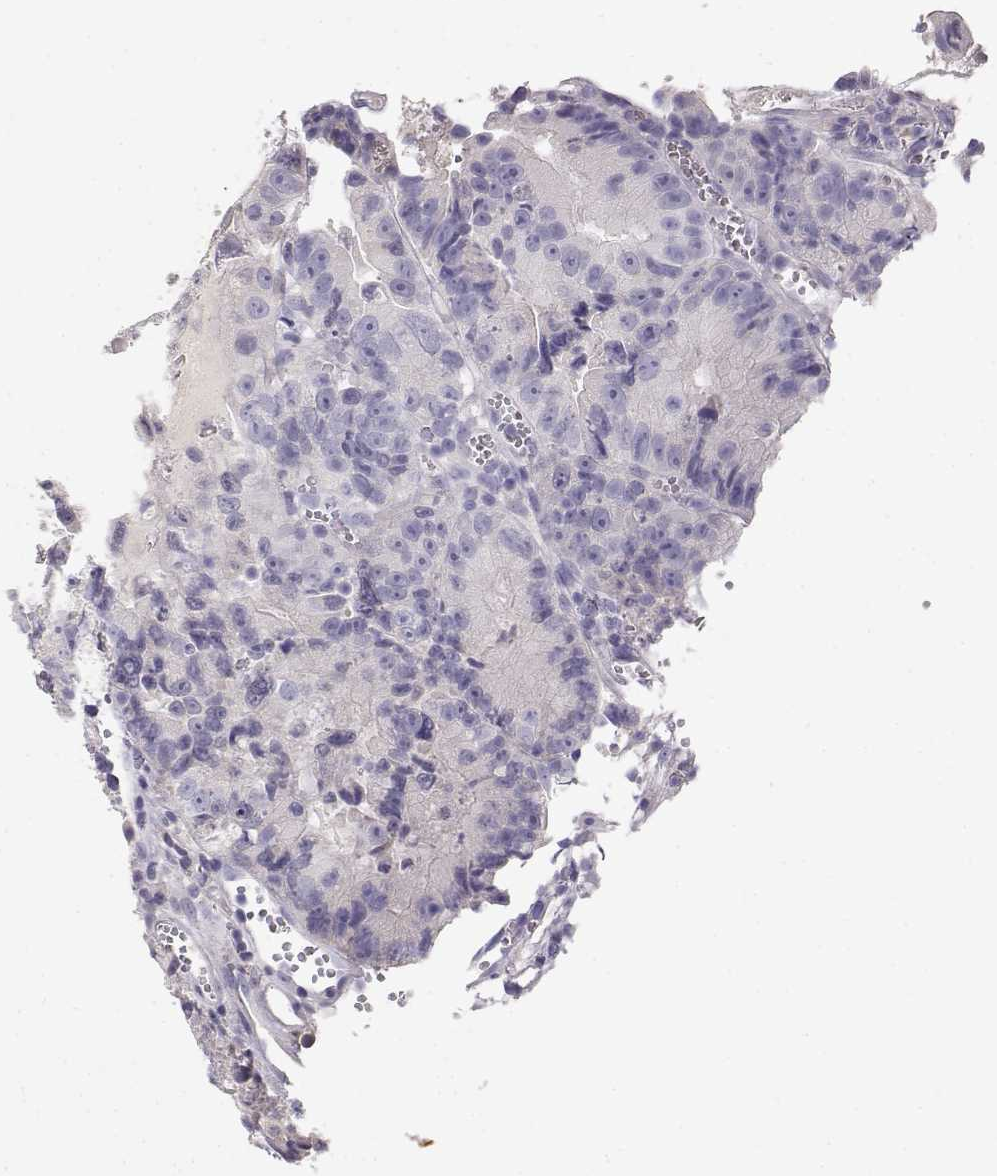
{"staining": {"intensity": "negative", "quantity": "none", "location": "none"}, "tissue": "colorectal cancer", "cell_type": "Tumor cells", "image_type": "cancer", "snomed": [{"axis": "morphology", "description": "Adenocarcinoma, NOS"}, {"axis": "topography", "description": "Colon"}], "caption": "High magnification brightfield microscopy of colorectal adenocarcinoma stained with DAB (3,3'-diaminobenzidine) (brown) and counterstained with hematoxylin (blue): tumor cells show no significant staining.", "gene": "GPR174", "patient": {"sex": "female", "age": 86}}